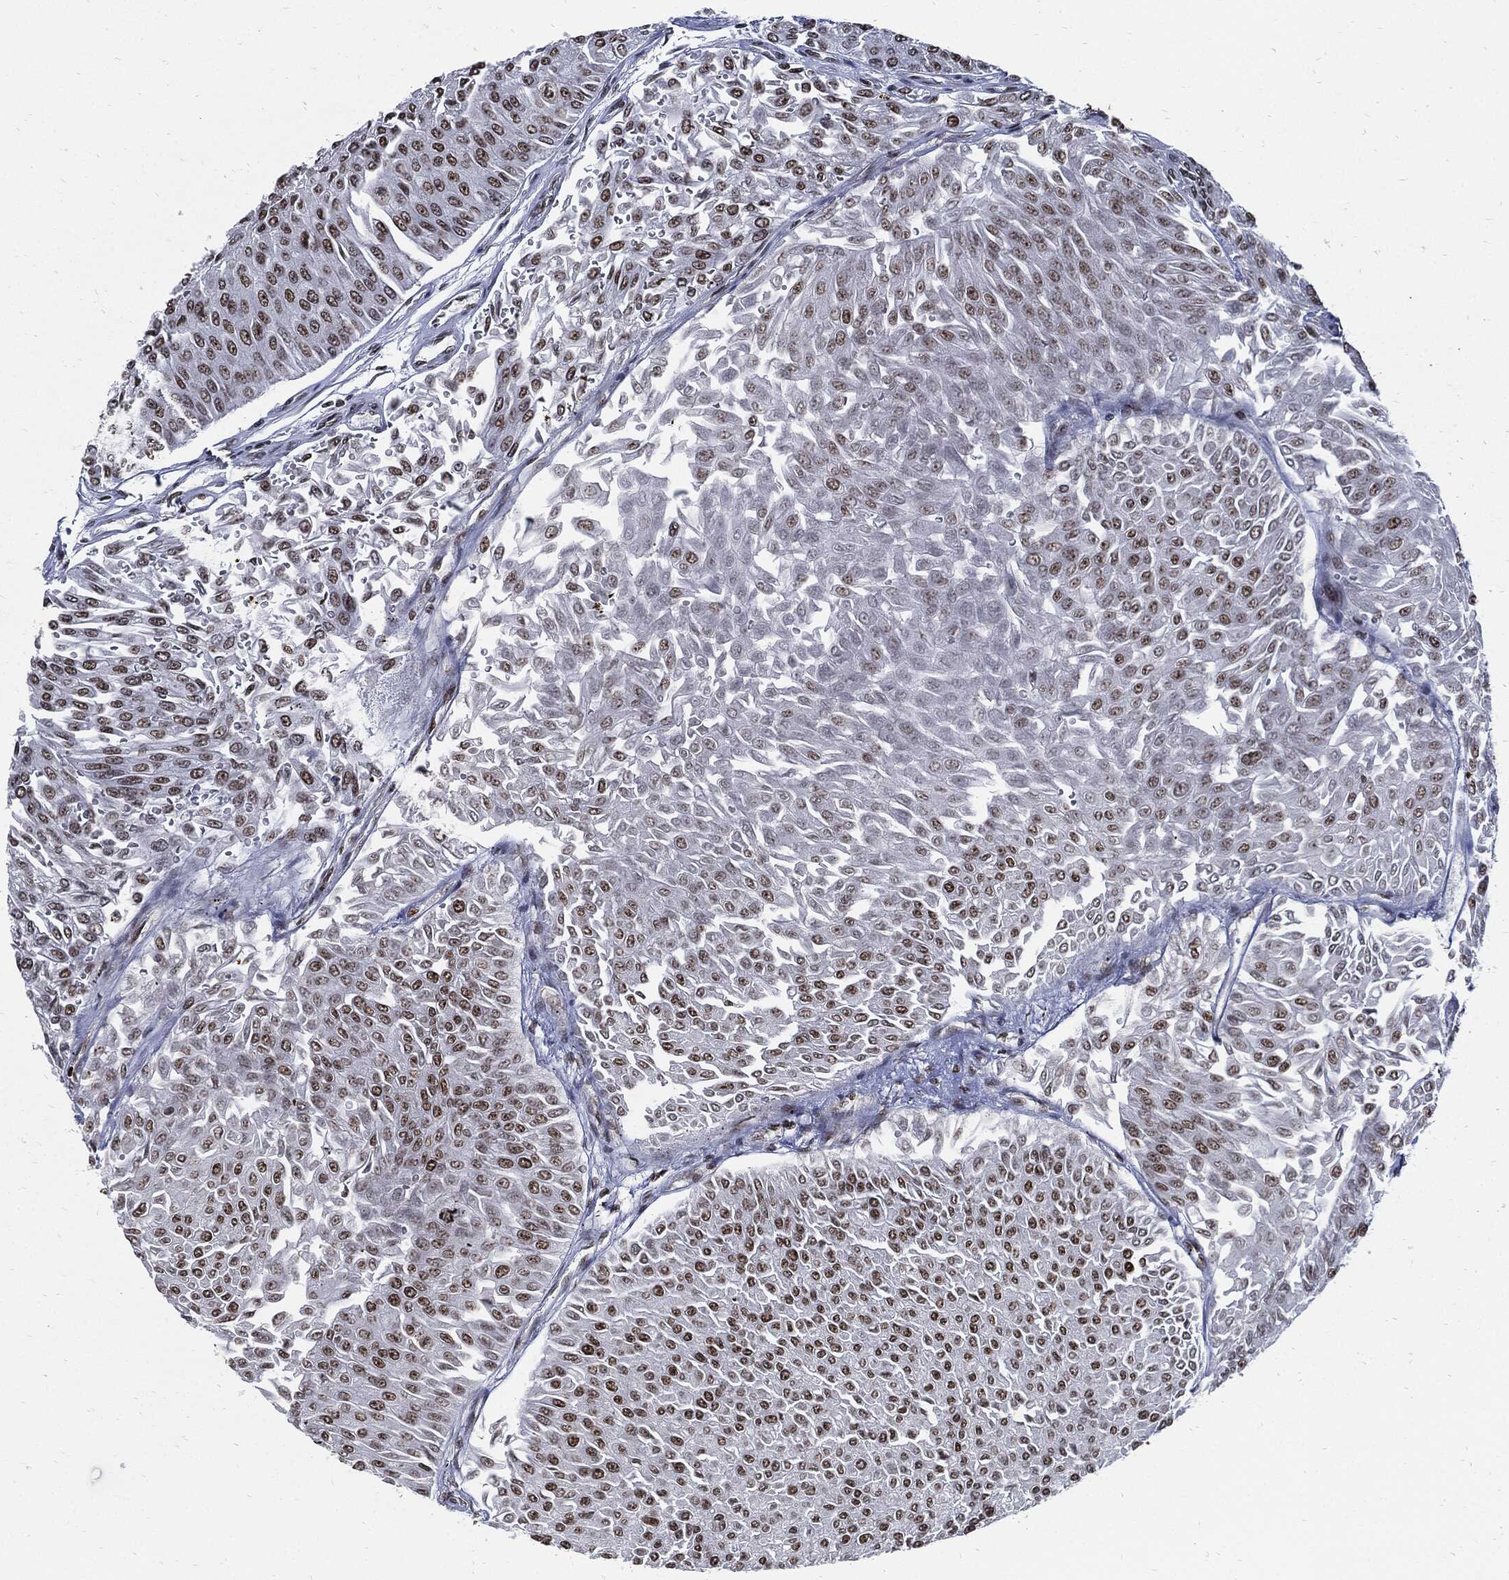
{"staining": {"intensity": "moderate", "quantity": "<25%", "location": "nuclear"}, "tissue": "urothelial cancer", "cell_type": "Tumor cells", "image_type": "cancer", "snomed": [{"axis": "morphology", "description": "Urothelial carcinoma, Low grade"}, {"axis": "topography", "description": "Urinary bladder"}], "caption": "High-magnification brightfield microscopy of urothelial cancer stained with DAB (3,3'-diaminobenzidine) (brown) and counterstained with hematoxylin (blue). tumor cells exhibit moderate nuclear staining is present in approximately<25% of cells. The staining is performed using DAB (3,3'-diaminobenzidine) brown chromogen to label protein expression. The nuclei are counter-stained blue using hematoxylin.", "gene": "TERF2", "patient": {"sex": "male", "age": 67}}